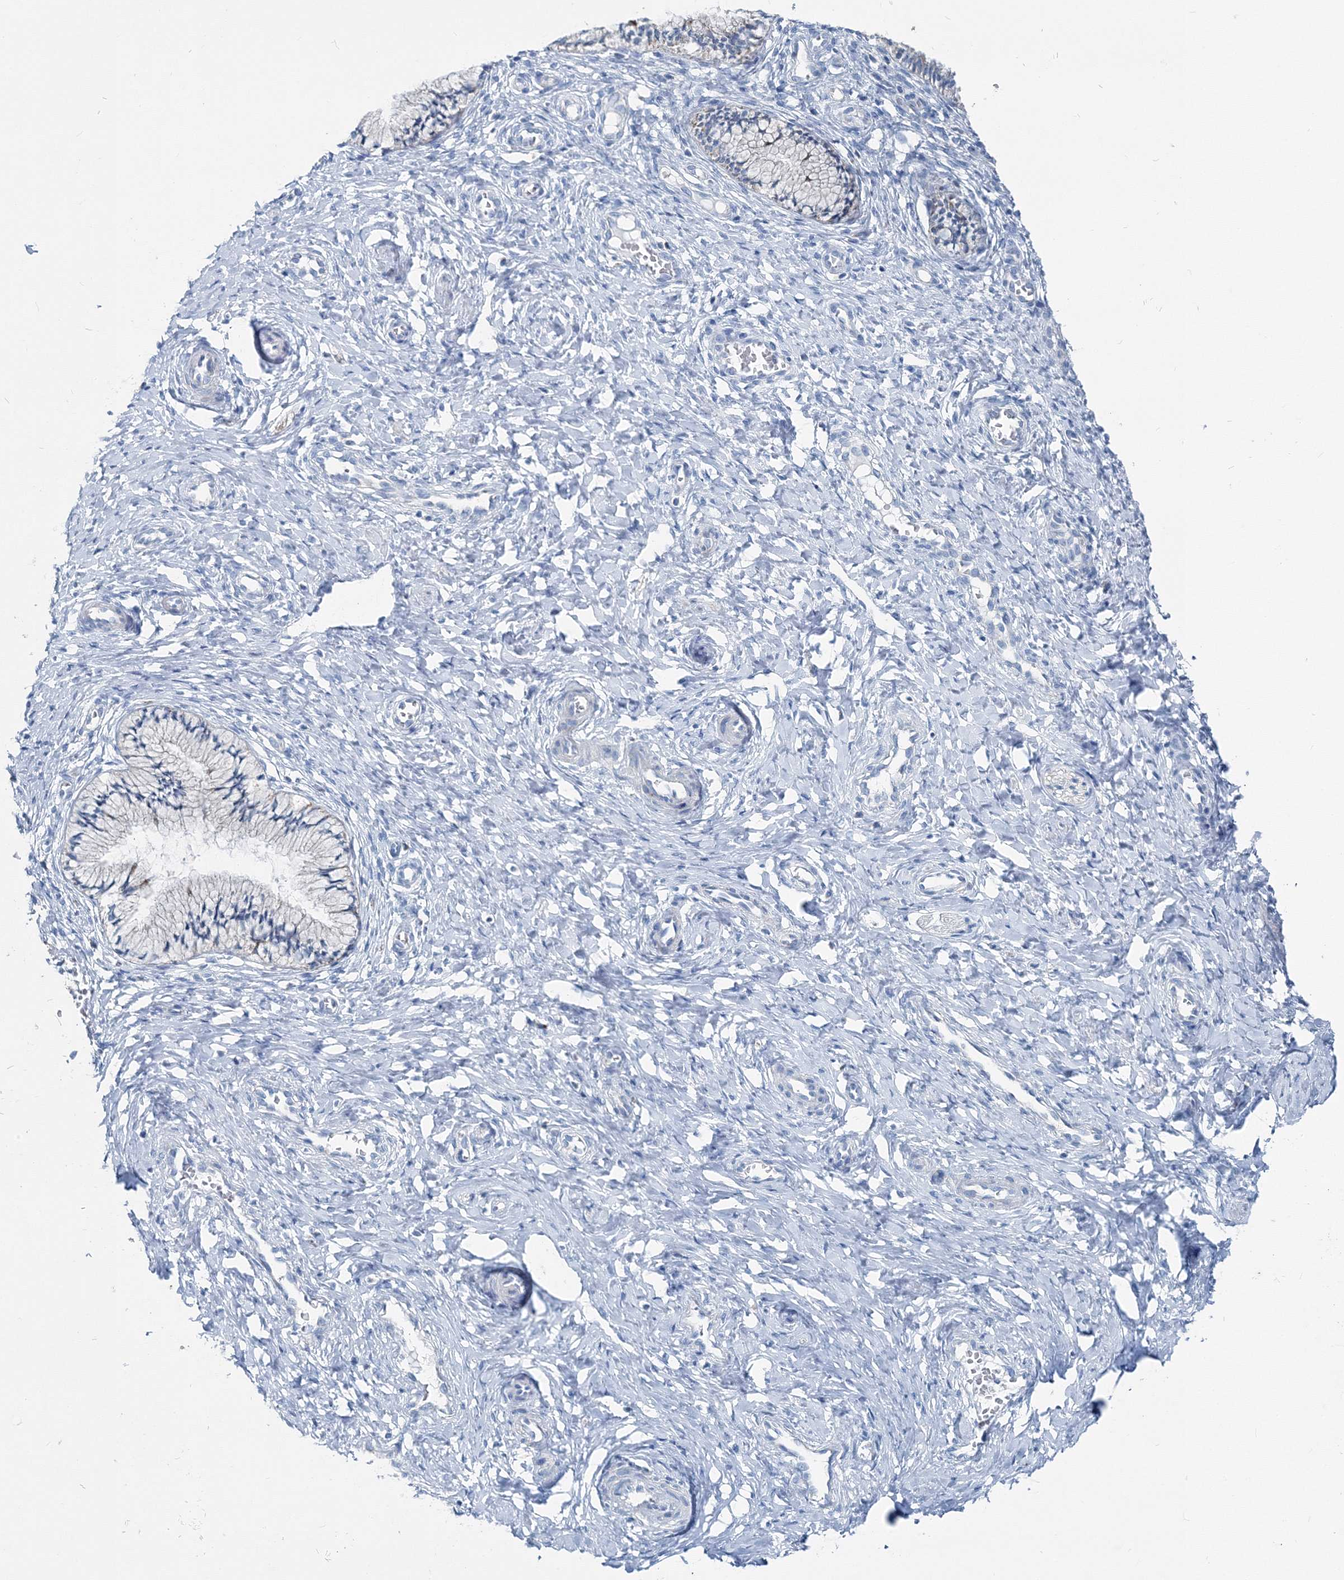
{"staining": {"intensity": "moderate", "quantity": "<25%", "location": "cytoplasmic/membranous"}, "tissue": "cervix", "cell_type": "Glandular cells", "image_type": "normal", "snomed": [{"axis": "morphology", "description": "Normal tissue, NOS"}, {"axis": "topography", "description": "Cervix"}], "caption": "An IHC micrograph of normal tissue is shown. Protein staining in brown labels moderate cytoplasmic/membranous positivity in cervix within glandular cells. (DAB = brown stain, brightfield microscopy at high magnification).", "gene": "GABARAPL2", "patient": {"sex": "female", "age": 27}}